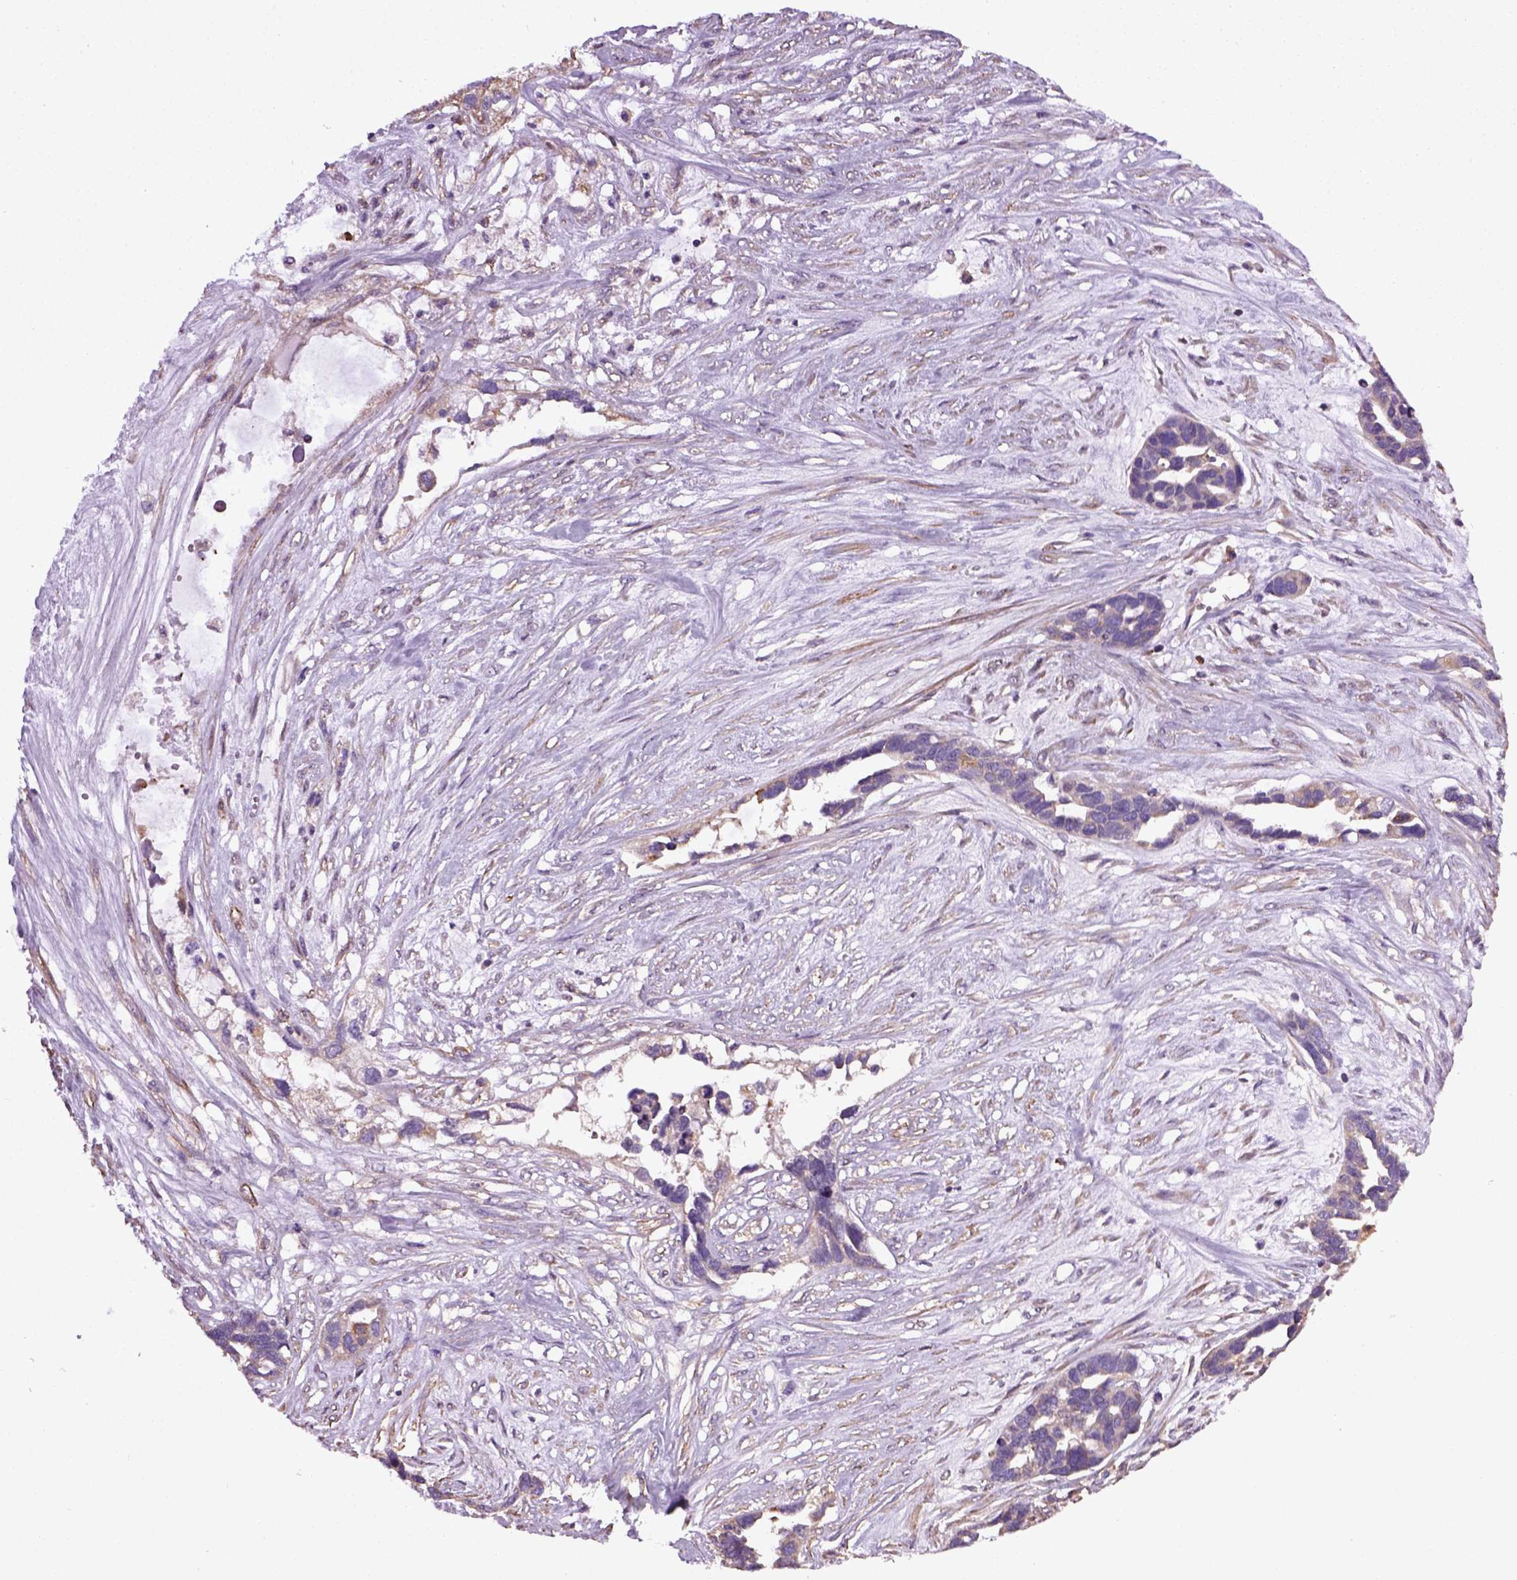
{"staining": {"intensity": "negative", "quantity": "none", "location": "none"}, "tissue": "ovarian cancer", "cell_type": "Tumor cells", "image_type": "cancer", "snomed": [{"axis": "morphology", "description": "Cystadenocarcinoma, serous, NOS"}, {"axis": "topography", "description": "Ovary"}], "caption": "A high-resolution micrograph shows immunohistochemistry staining of ovarian serous cystadenocarcinoma, which demonstrates no significant staining in tumor cells. (DAB (3,3'-diaminobenzidine) immunohistochemistry (IHC) with hematoxylin counter stain).", "gene": "TPRG1", "patient": {"sex": "female", "age": 54}}